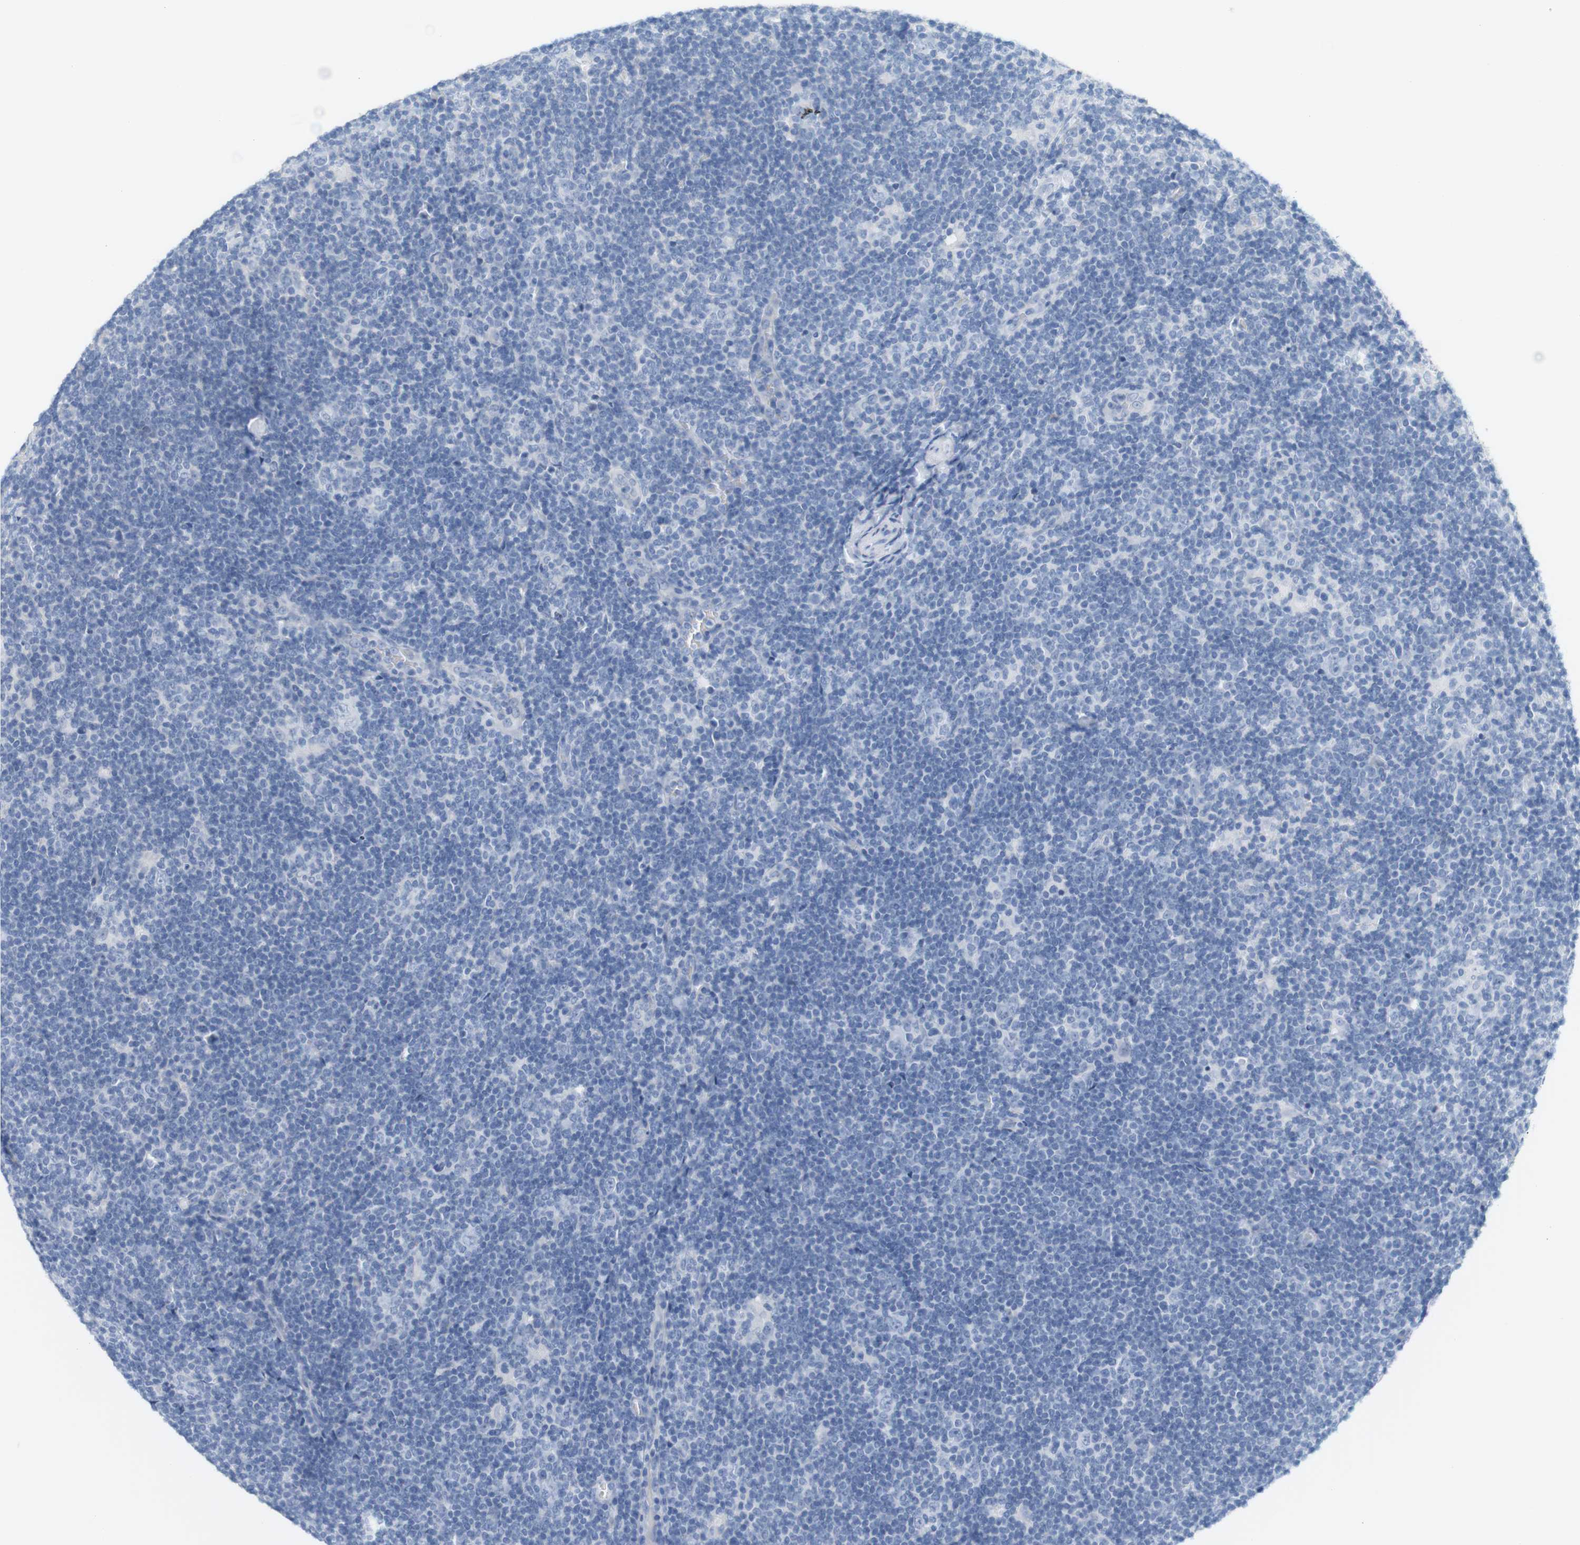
{"staining": {"intensity": "negative", "quantity": "none", "location": "none"}, "tissue": "lymphoma", "cell_type": "Tumor cells", "image_type": "cancer", "snomed": [{"axis": "morphology", "description": "Hodgkin's disease, NOS"}, {"axis": "topography", "description": "Lymph node"}], "caption": "Tumor cells show no significant protein staining in lymphoma.", "gene": "RGS9", "patient": {"sex": "female", "age": 57}}